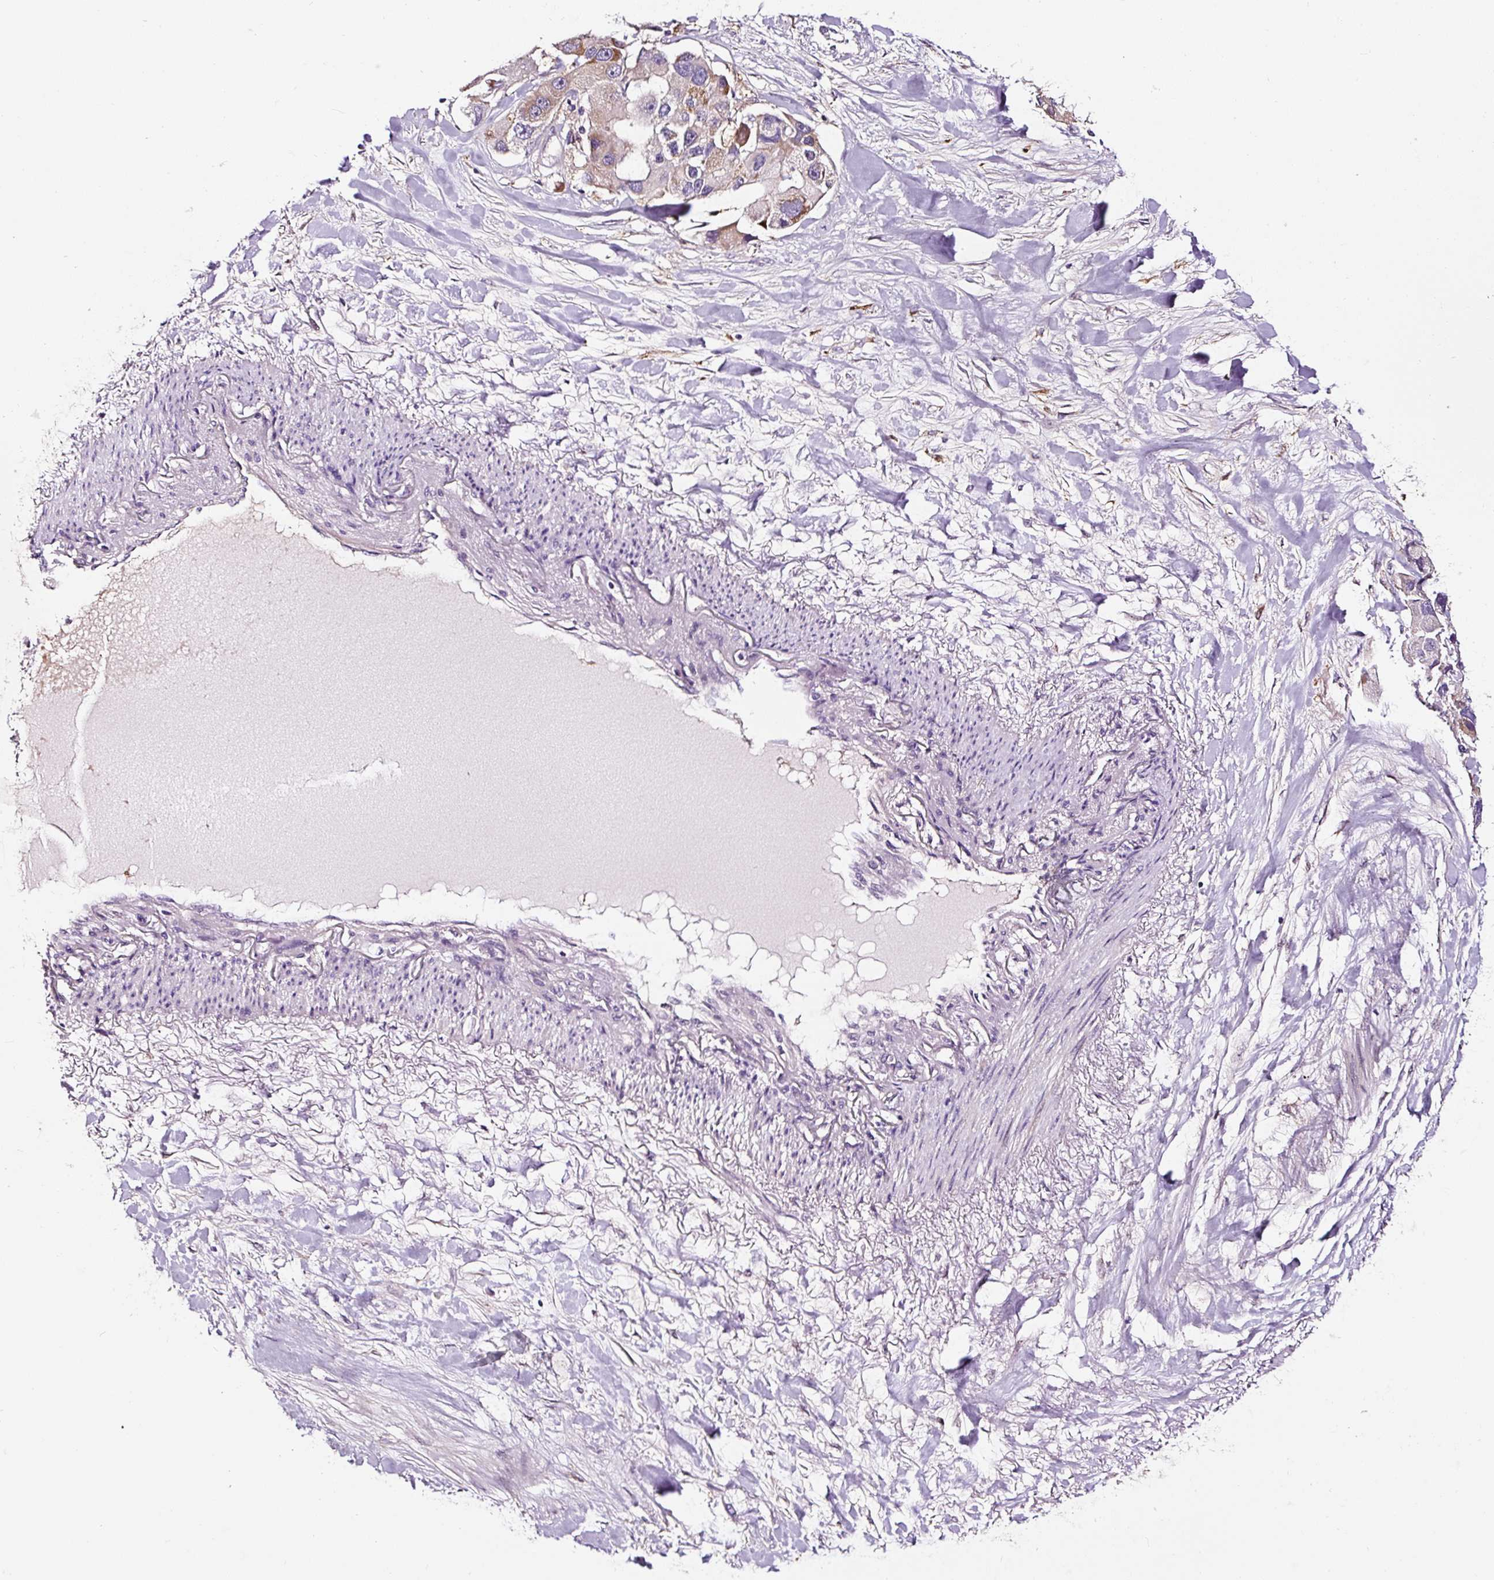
{"staining": {"intensity": "weak", "quantity": "25%-75%", "location": "cytoplasmic/membranous"}, "tissue": "lung cancer", "cell_type": "Tumor cells", "image_type": "cancer", "snomed": [{"axis": "morphology", "description": "Adenocarcinoma, NOS"}, {"axis": "topography", "description": "Lung"}], "caption": "Human lung cancer (adenocarcinoma) stained with a protein marker displays weak staining in tumor cells.", "gene": "LRRC24", "patient": {"sex": "female", "age": 54}}